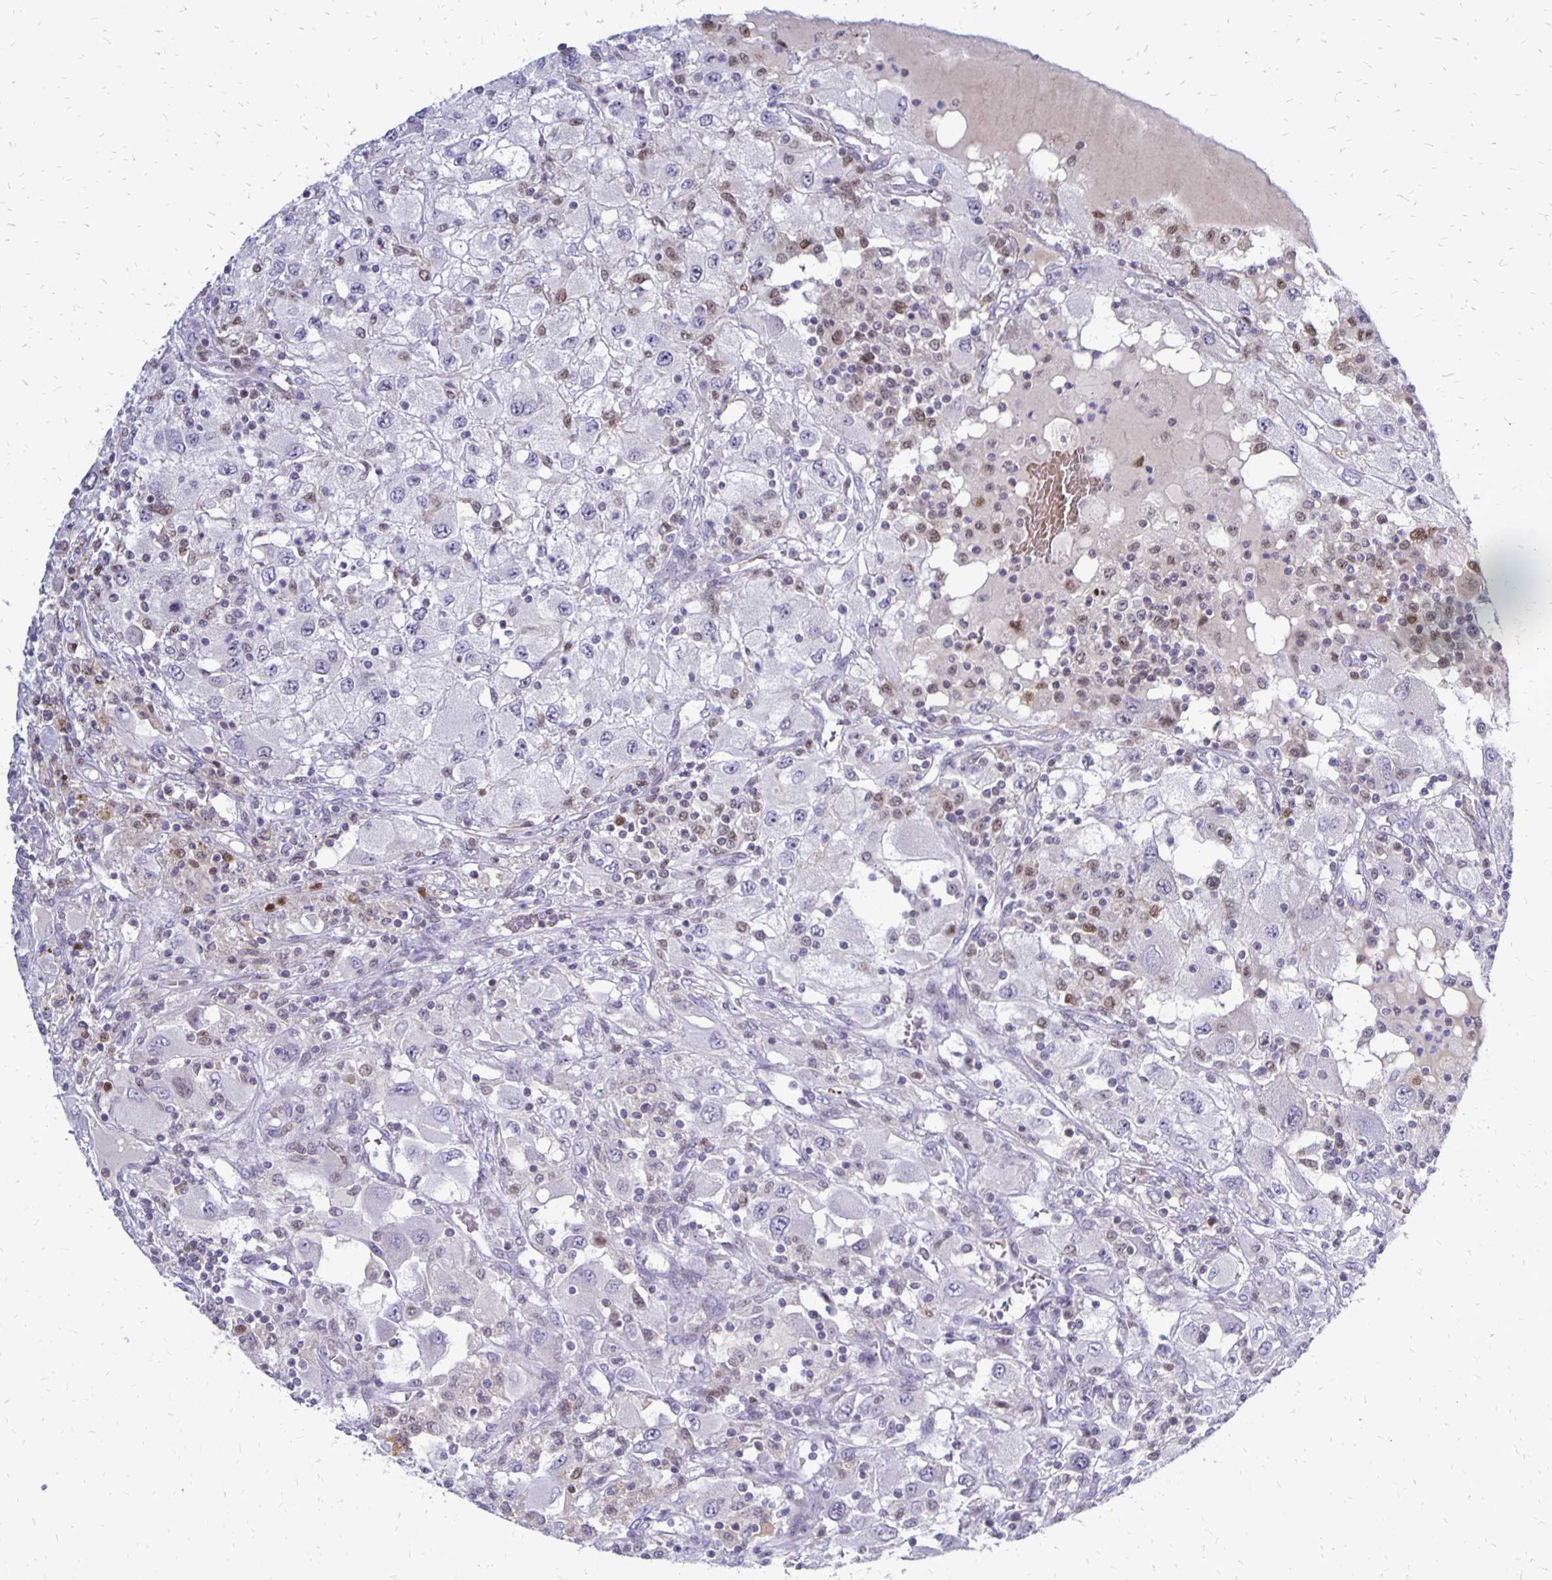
{"staining": {"intensity": "negative", "quantity": "none", "location": "none"}, "tissue": "renal cancer", "cell_type": "Tumor cells", "image_type": "cancer", "snomed": [{"axis": "morphology", "description": "Adenocarcinoma, NOS"}, {"axis": "topography", "description": "Kidney"}], "caption": "Renal adenocarcinoma was stained to show a protein in brown. There is no significant positivity in tumor cells.", "gene": "DCK", "patient": {"sex": "female", "age": 67}}